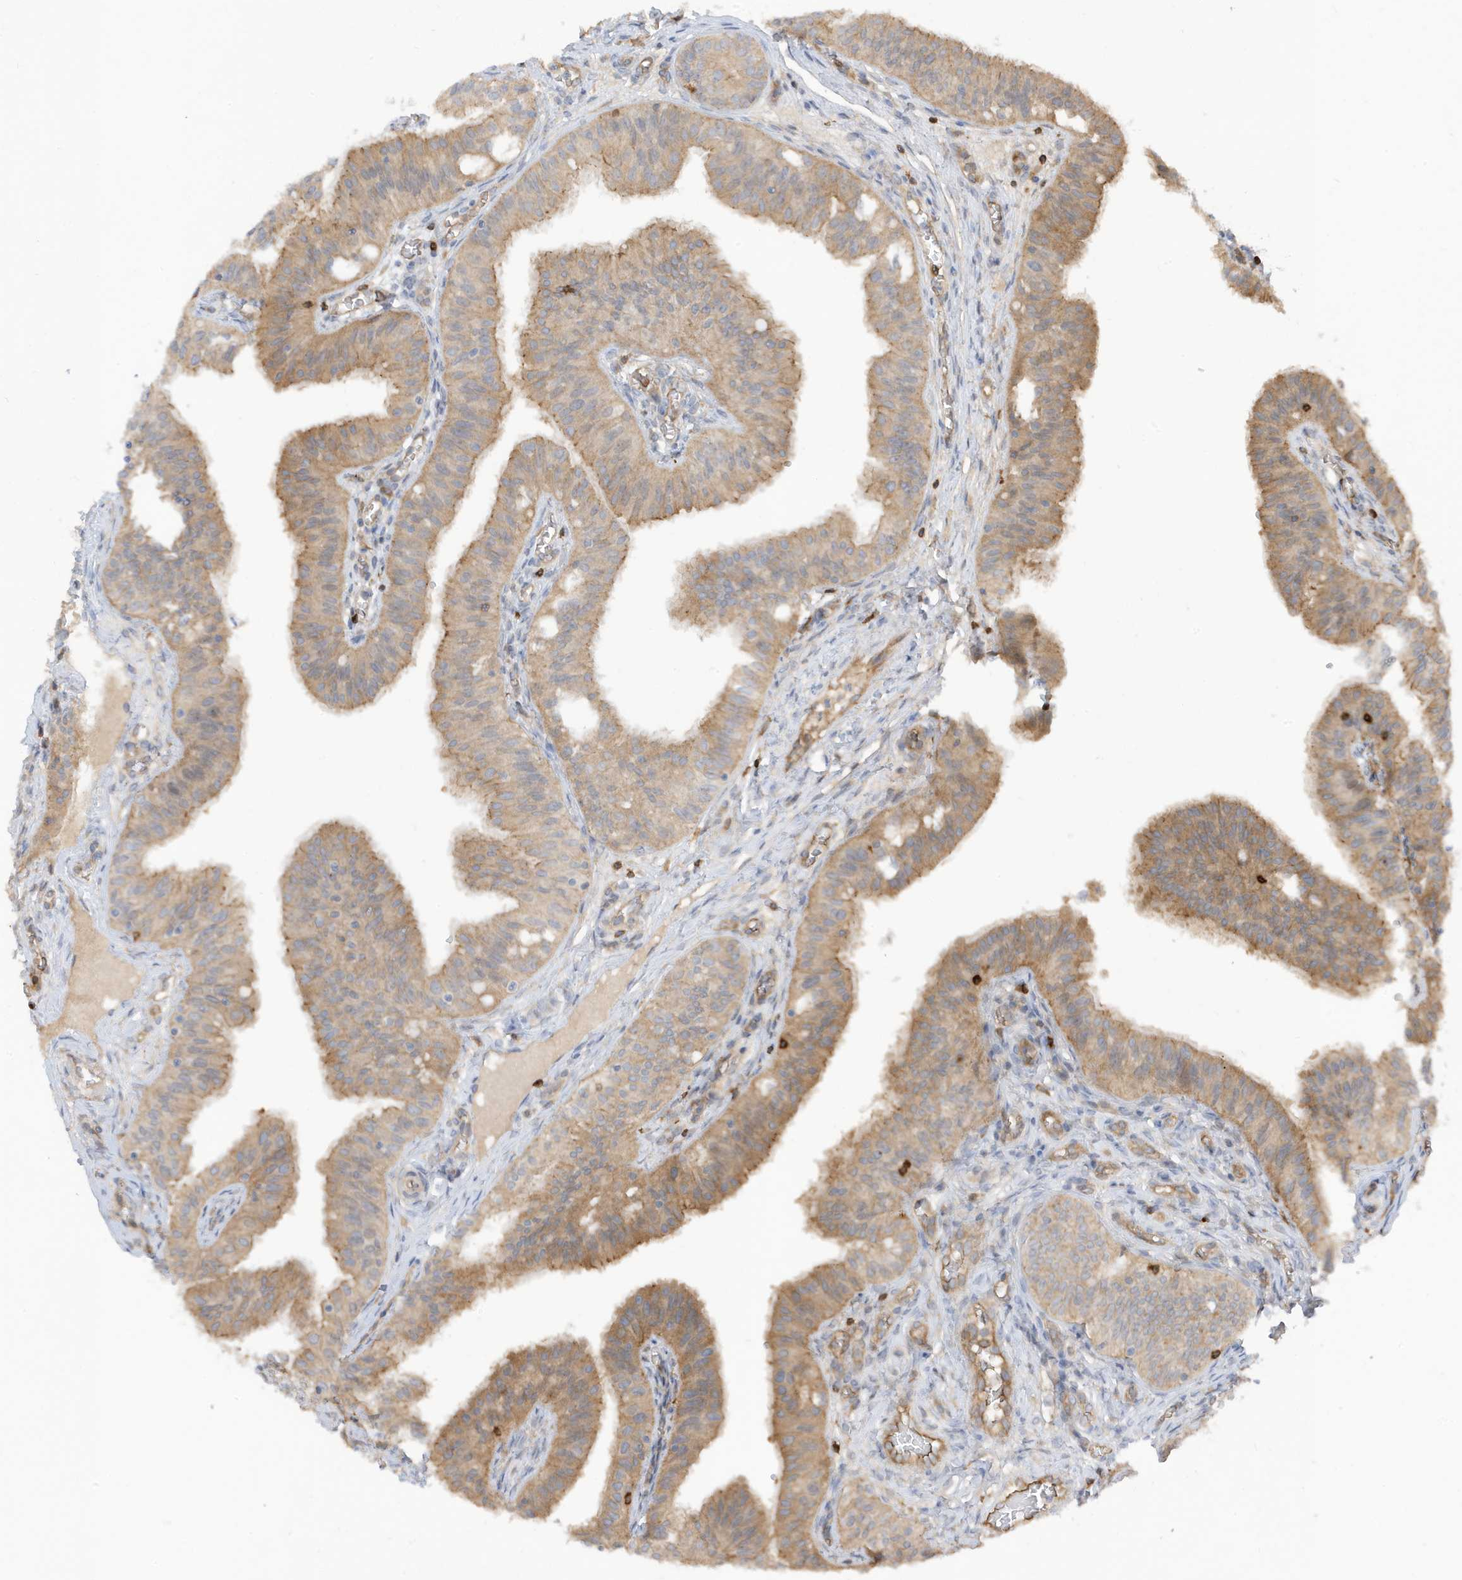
{"staining": {"intensity": "moderate", "quantity": "25%-75%", "location": "cytoplasmic/membranous"}, "tissue": "fallopian tube", "cell_type": "Glandular cells", "image_type": "normal", "snomed": [{"axis": "morphology", "description": "Normal tissue, NOS"}, {"axis": "topography", "description": "Fallopian tube"}, {"axis": "topography", "description": "Ovary"}], "caption": "This micrograph reveals IHC staining of benign human fallopian tube, with medium moderate cytoplasmic/membranous expression in approximately 25%-75% of glandular cells.", "gene": "PHACTR2", "patient": {"sex": "female", "age": 42}}